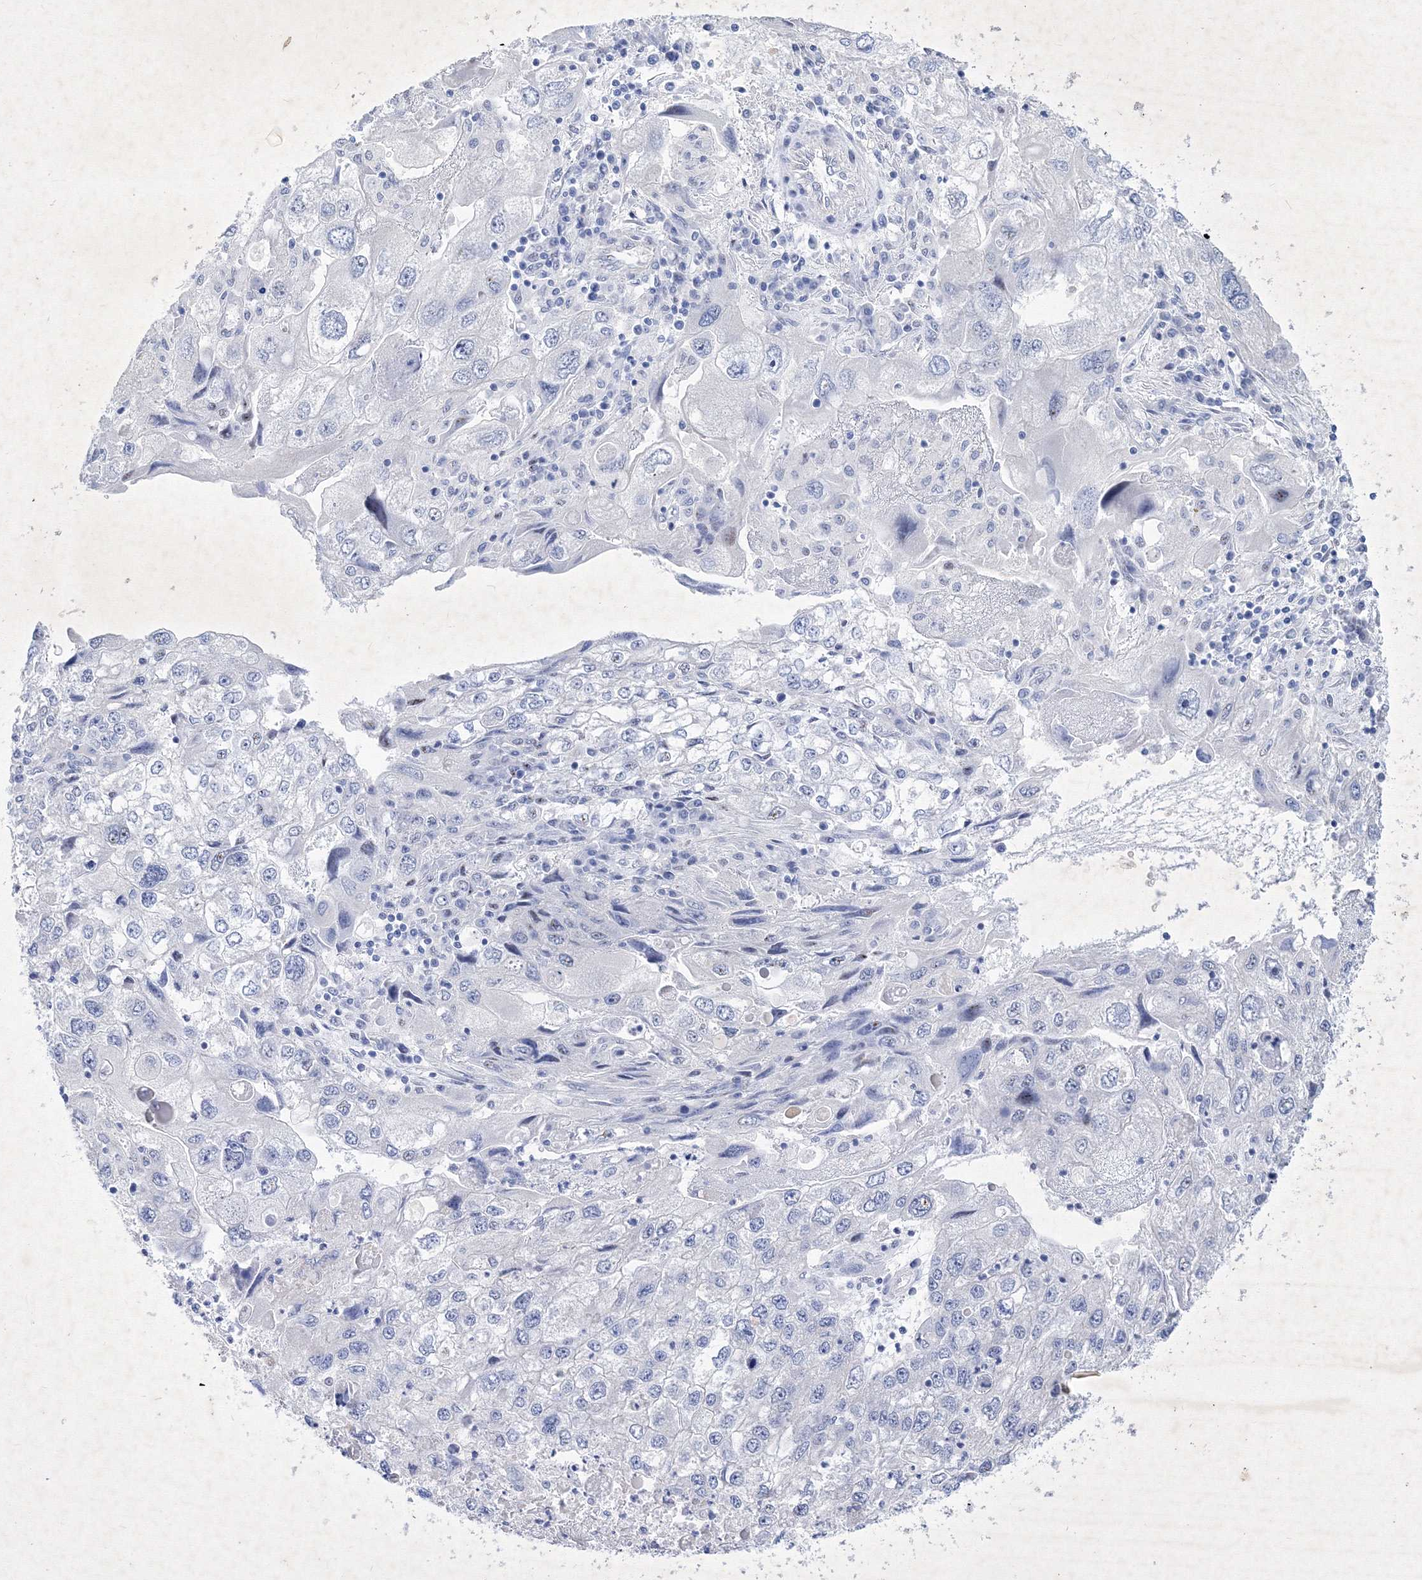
{"staining": {"intensity": "negative", "quantity": "none", "location": "none"}, "tissue": "endometrial cancer", "cell_type": "Tumor cells", "image_type": "cancer", "snomed": [{"axis": "morphology", "description": "Adenocarcinoma, NOS"}, {"axis": "topography", "description": "Endometrium"}], "caption": "Endometrial adenocarcinoma stained for a protein using immunohistochemistry (IHC) shows no expression tumor cells.", "gene": "GPN1", "patient": {"sex": "female", "age": 49}}